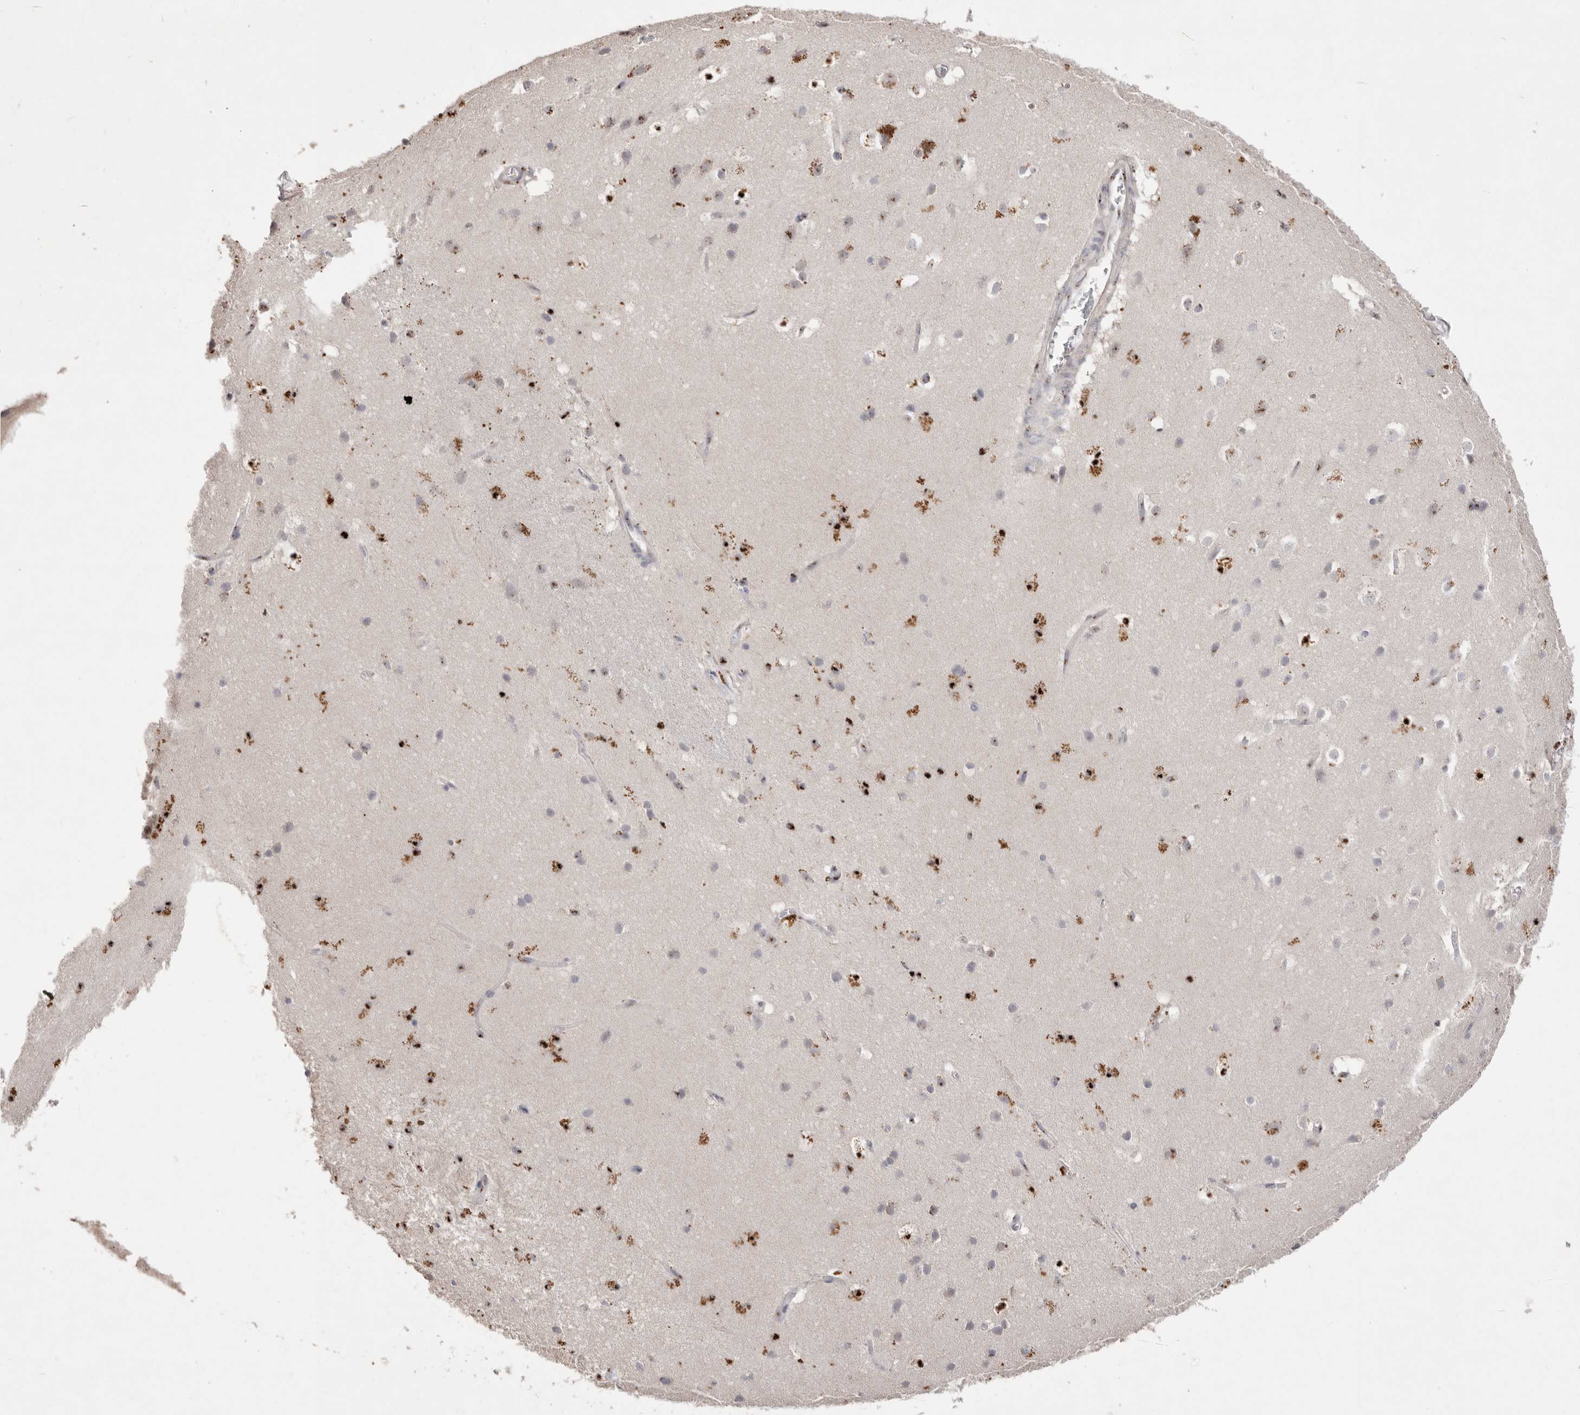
{"staining": {"intensity": "negative", "quantity": "none", "location": "none"}, "tissue": "cerebral cortex", "cell_type": "Endothelial cells", "image_type": "normal", "snomed": [{"axis": "morphology", "description": "Normal tissue, NOS"}, {"axis": "topography", "description": "Cerebral cortex"}], "caption": "Cerebral cortex stained for a protein using IHC reveals no expression endothelial cells.", "gene": "HUS1", "patient": {"sex": "male", "age": 54}}